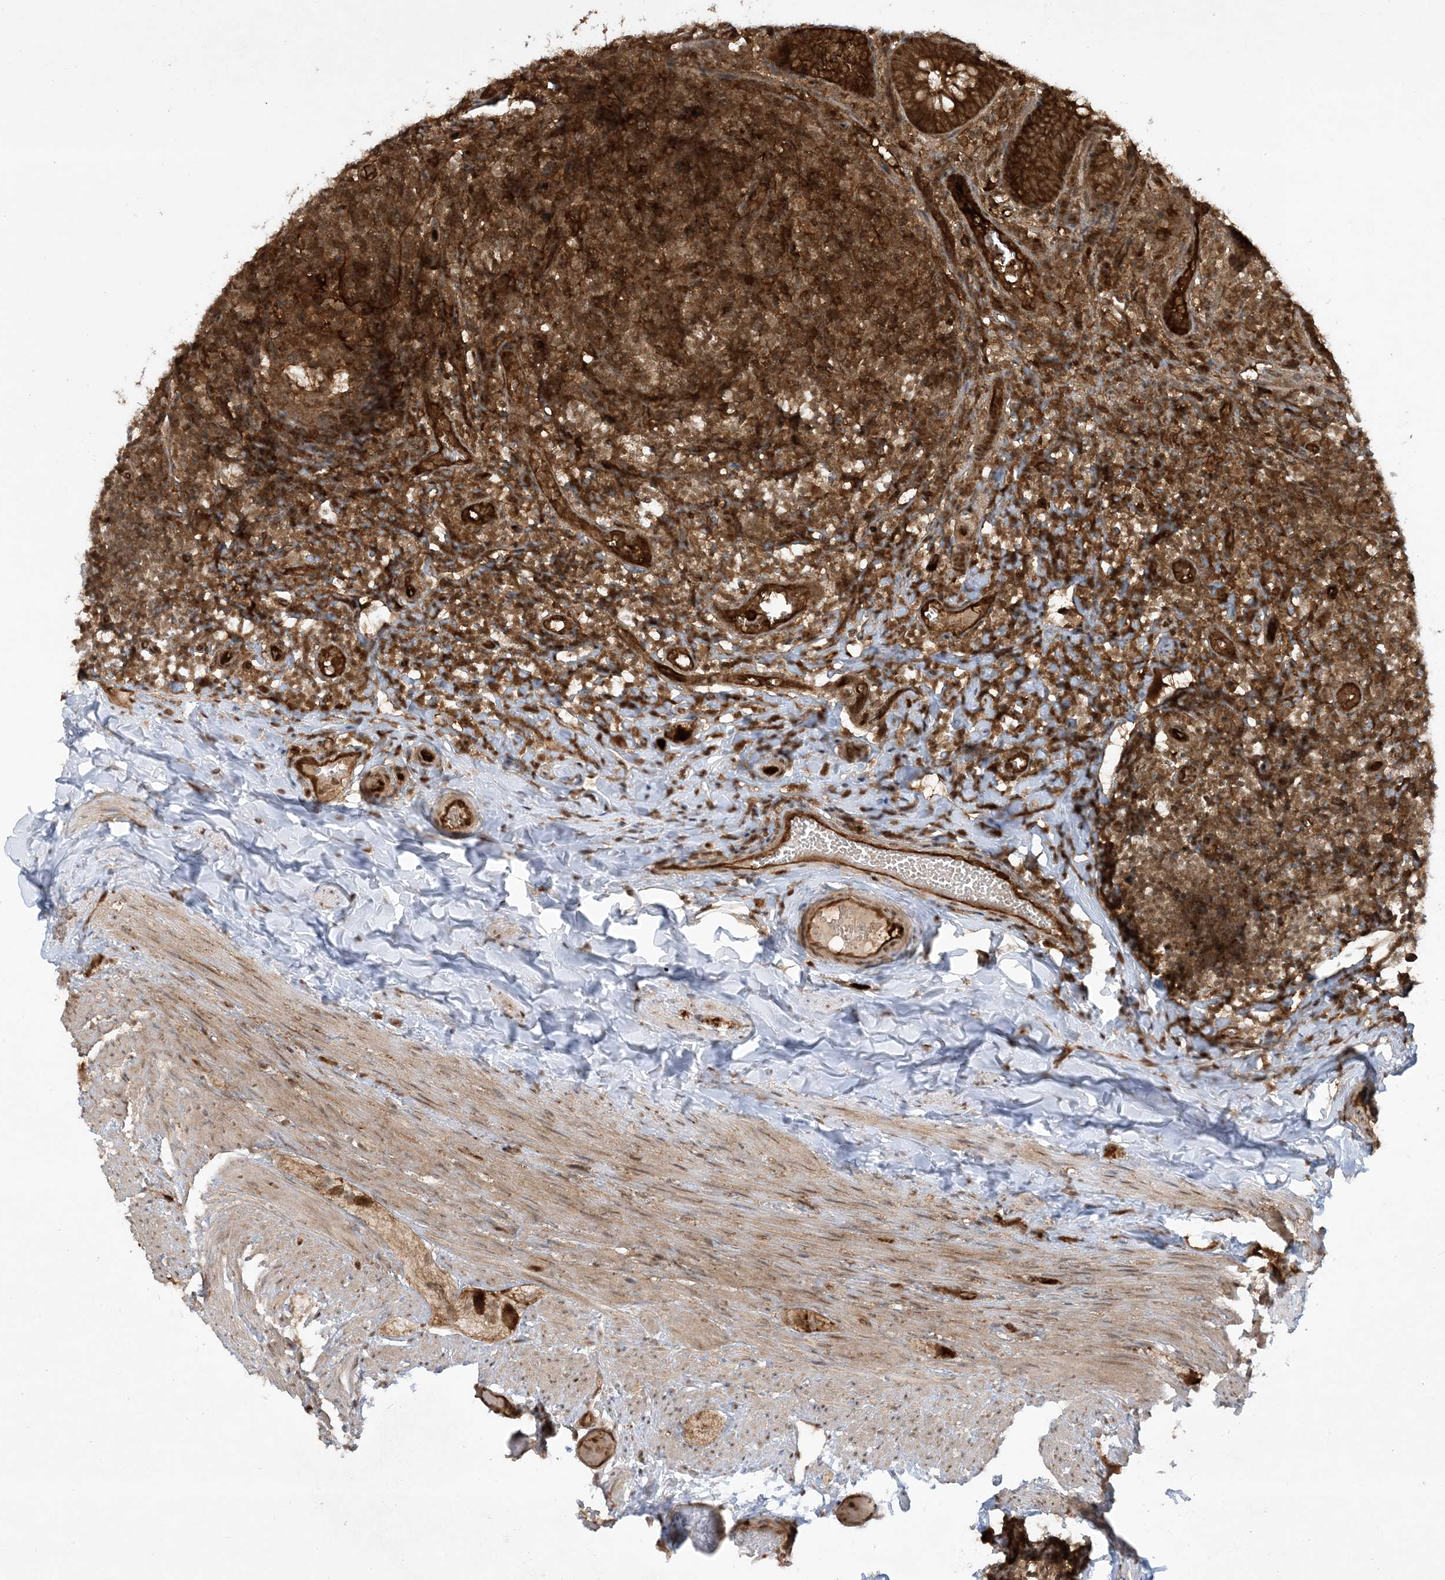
{"staining": {"intensity": "strong", "quantity": ">75%", "location": "cytoplasmic/membranous"}, "tissue": "appendix", "cell_type": "Glandular cells", "image_type": "normal", "snomed": [{"axis": "morphology", "description": "Normal tissue, NOS"}, {"axis": "topography", "description": "Appendix"}], "caption": "IHC photomicrograph of unremarkable human appendix stained for a protein (brown), which shows high levels of strong cytoplasmic/membranous expression in approximately >75% of glandular cells.", "gene": "CERT1", "patient": {"sex": "male", "age": 8}}